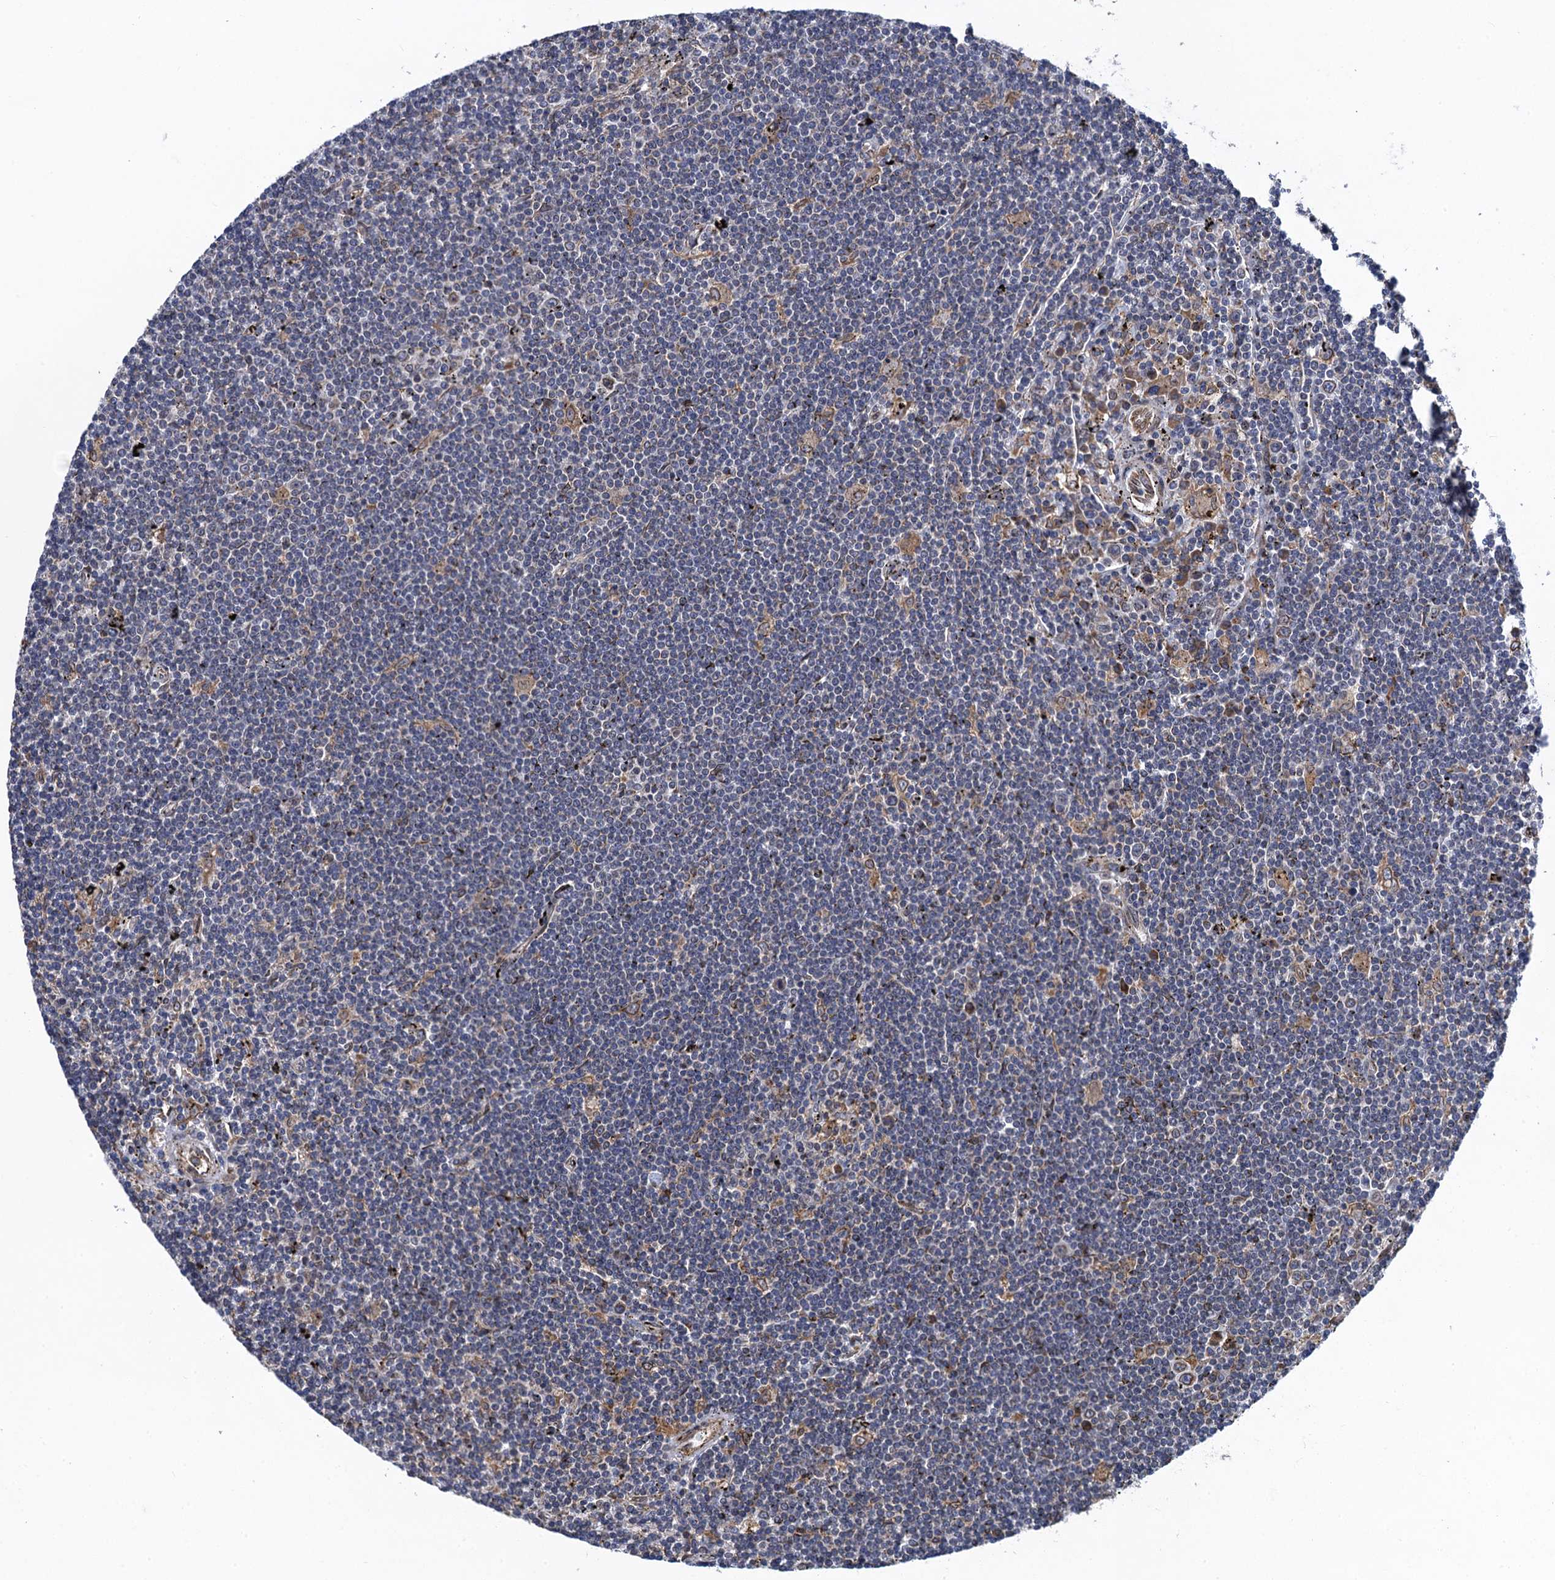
{"staining": {"intensity": "negative", "quantity": "none", "location": "none"}, "tissue": "lymphoma", "cell_type": "Tumor cells", "image_type": "cancer", "snomed": [{"axis": "morphology", "description": "Malignant lymphoma, non-Hodgkin's type, Low grade"}, {"axis": "topography", "description": "Spleen"}], "caption": "A high-resolution image shows immunohistochemistry (IHC) staining of low-grade malignant lymphoma, non-Hodgkin's type, which displays no significant positivity in tumor cells.", "gene": "ARMC5", "patient": {"sex": "male", "age": 76}}